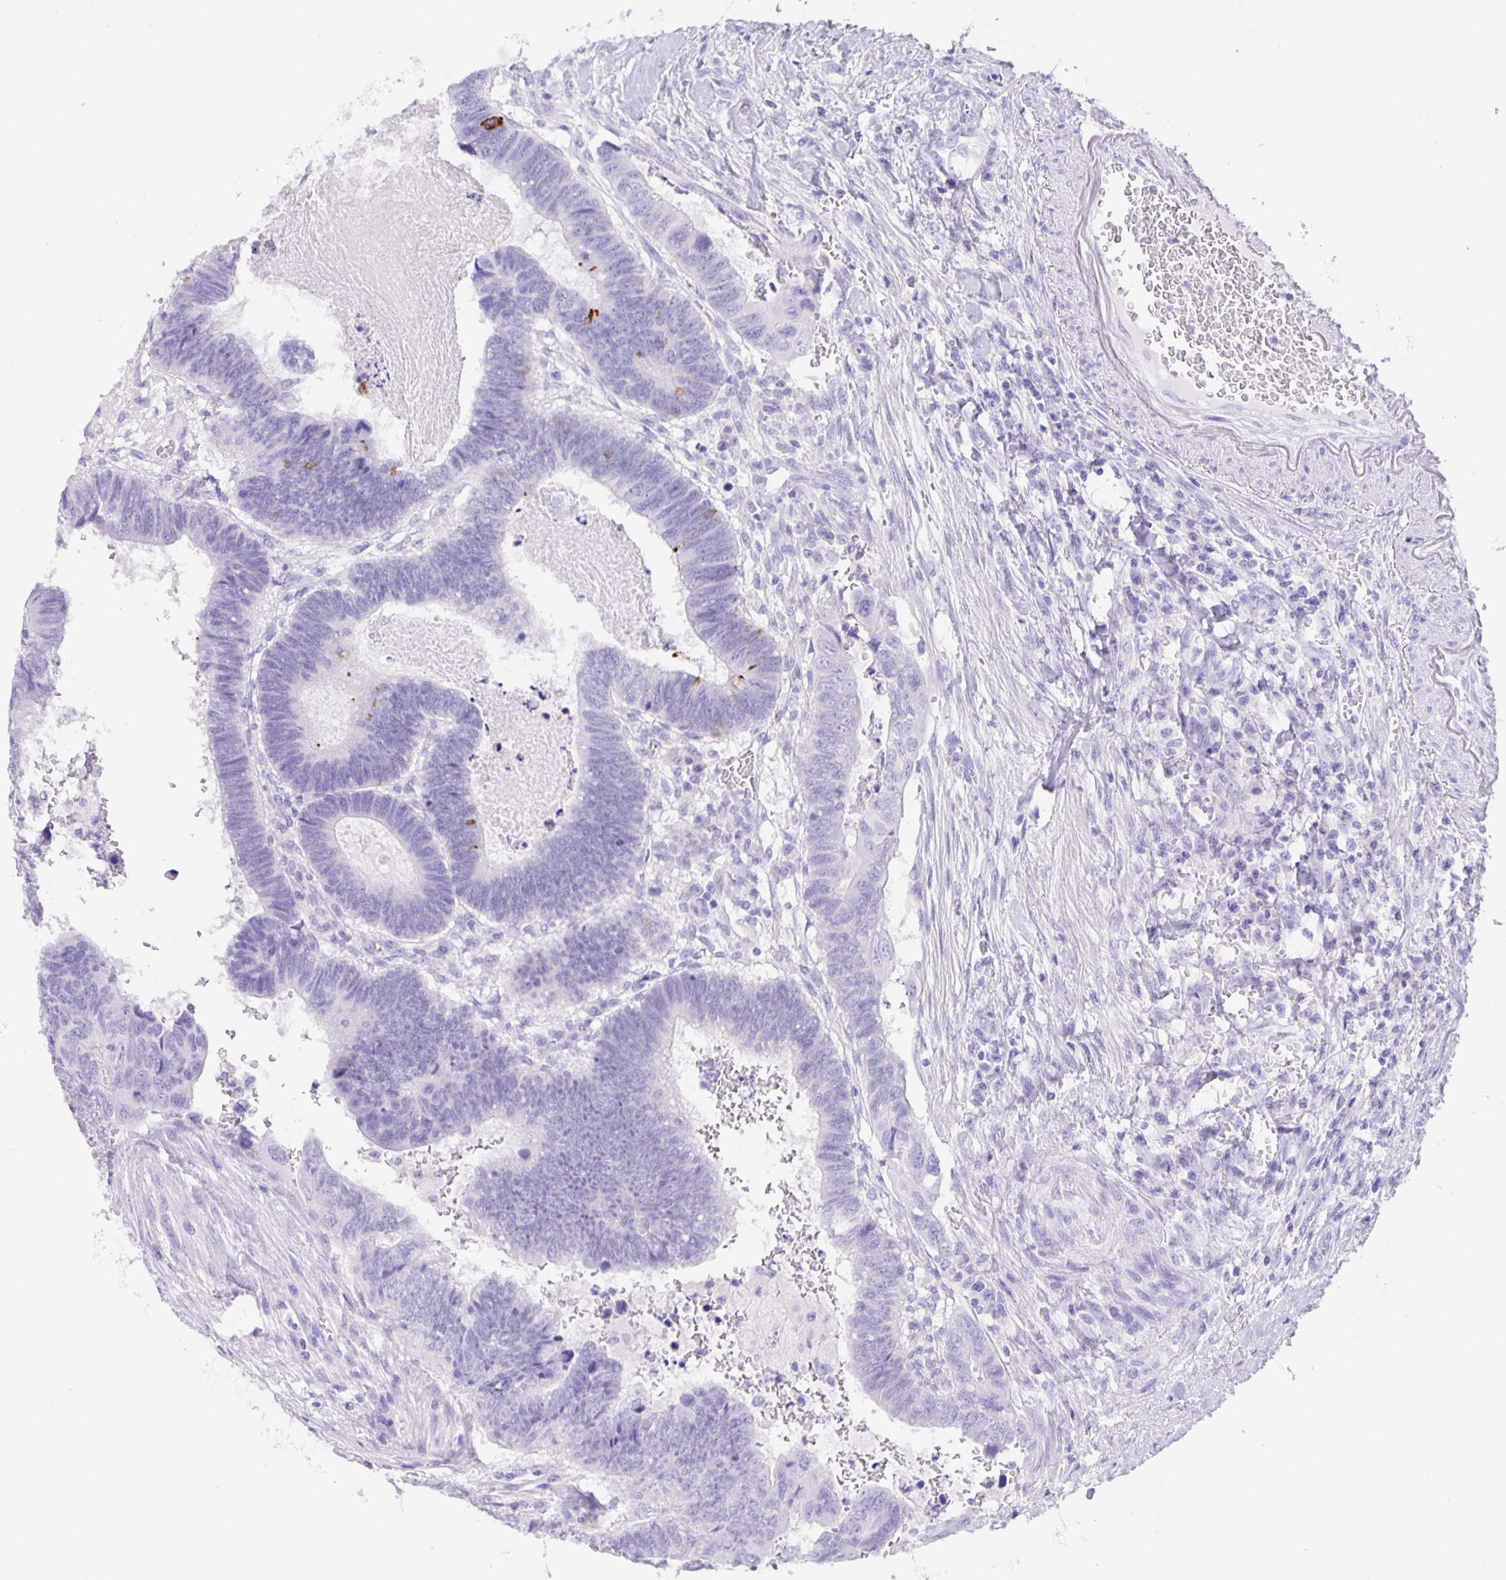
{"staining": {"intensity": "negative", "quantity": "none", "location": "none"}, "tissue": "colorectal cancer", "cell_type": "Tumor cells", "image_type": "cancer", "snomed": [{"axis": "morphology", "description": "Adenocarcinoma, NOS"}, {"axis": "topography", "description": "Colon"}], "caption": "Tumor cells are negative for brown protein staining in adenocarcinoma (colorectal).", "gene": "GUCA2A", "patient": {"sex": "male", "age": 62}}